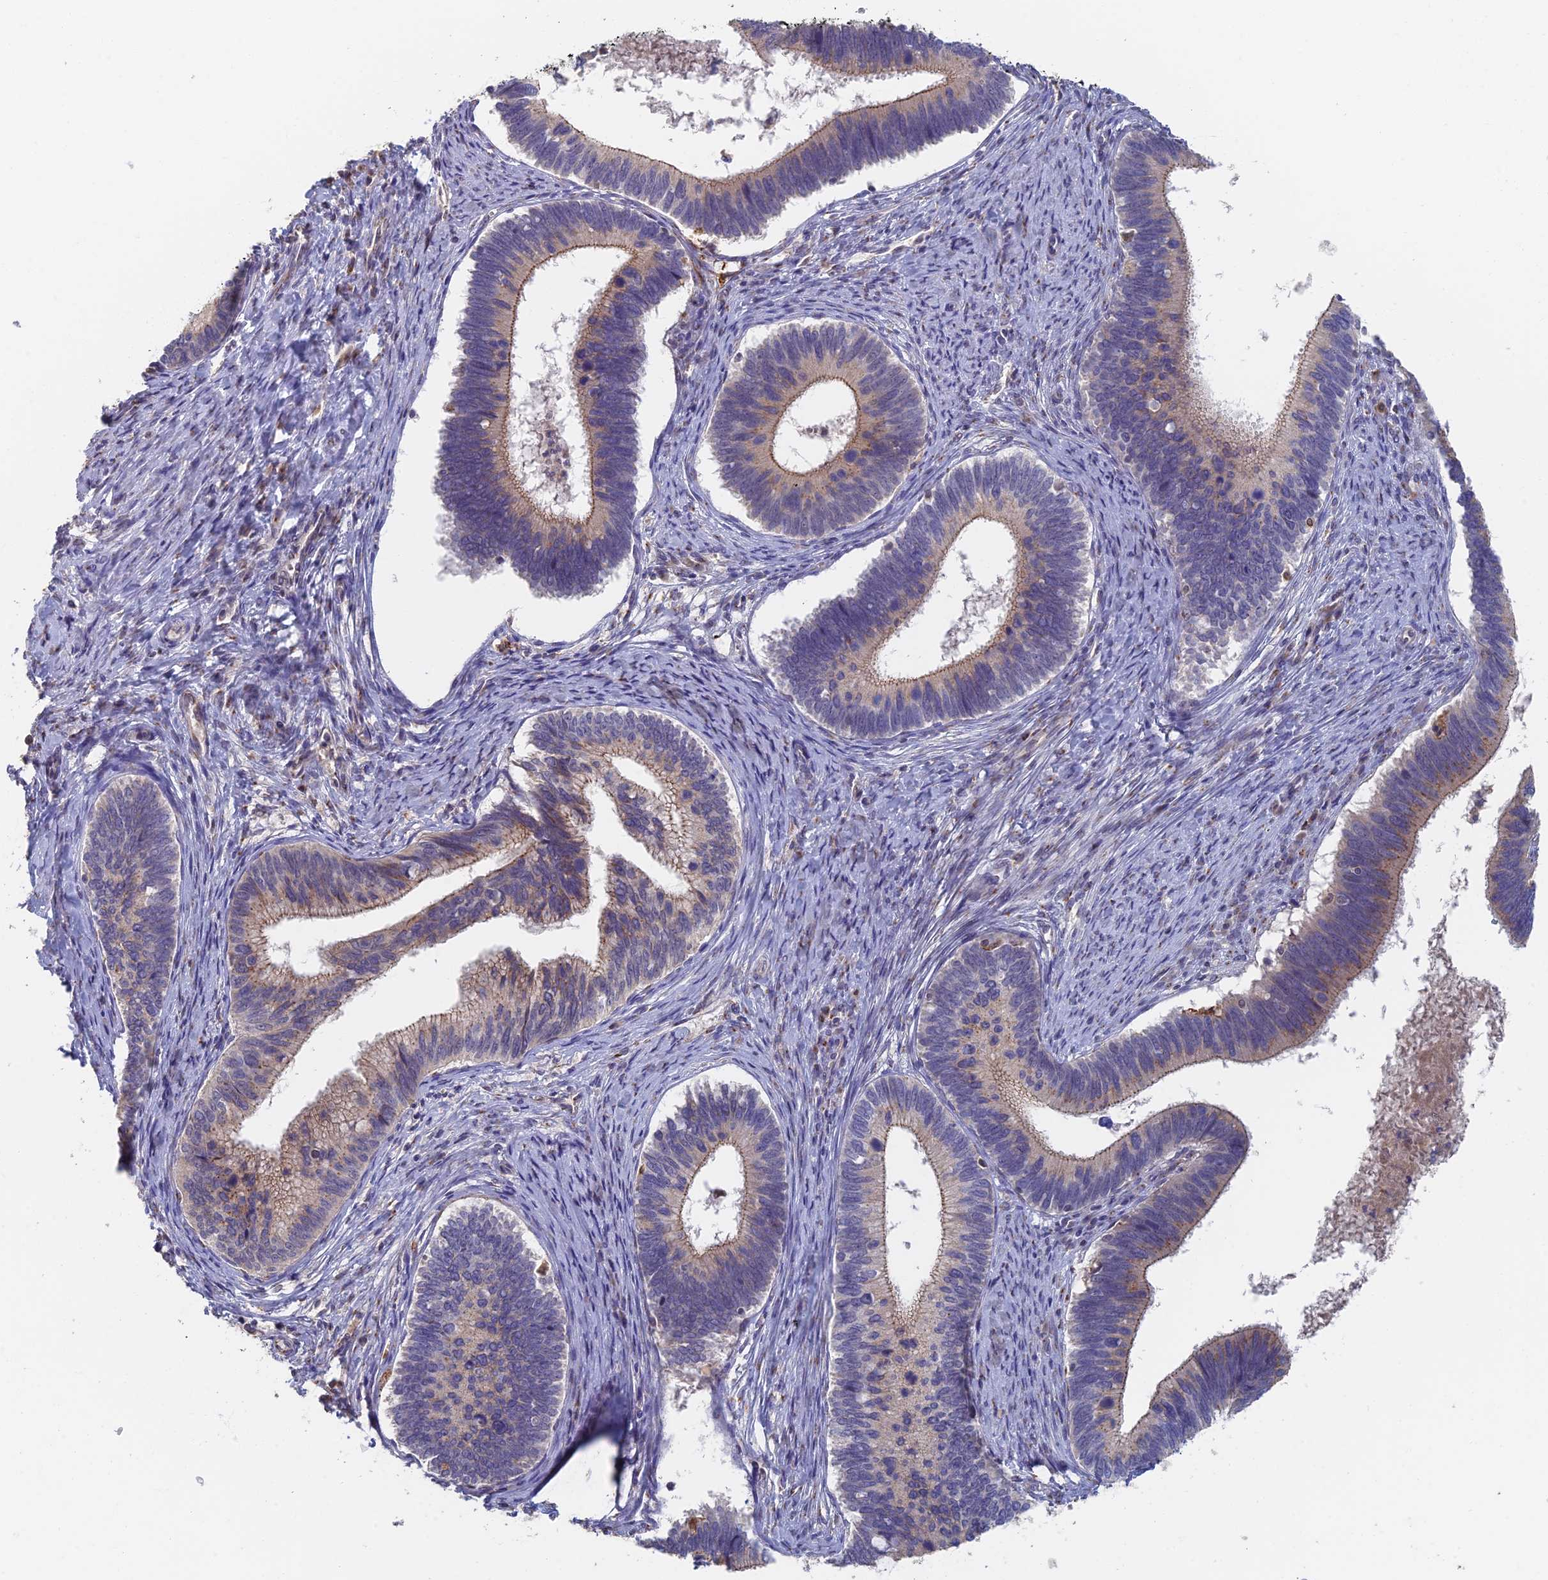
{"staining": {"intensity": "weak", "quantity": "<25%", "location": "cytoplasmic/membranous"}, "tissue": "cervical cancer", "cell_type": "Tumor cells", "image_type": "cancer", "snomed": [{"axis": "morphology", "description": "Adenocarcinoma, NOS"}, {"axis": "topography", "description": "Cervix"}], "caption": "The IHC histopathology image has no significant staining in tumor cells of cervical cancer (adenocarcinoma) tissue. The staining is performed using DAB (3,3'-diaminobenzidine) brown chromogen with nuclei counter-stained in using hematoxylin.", "gene": "GPATCH1", "patient": {"sex": "female", "age": 42}}